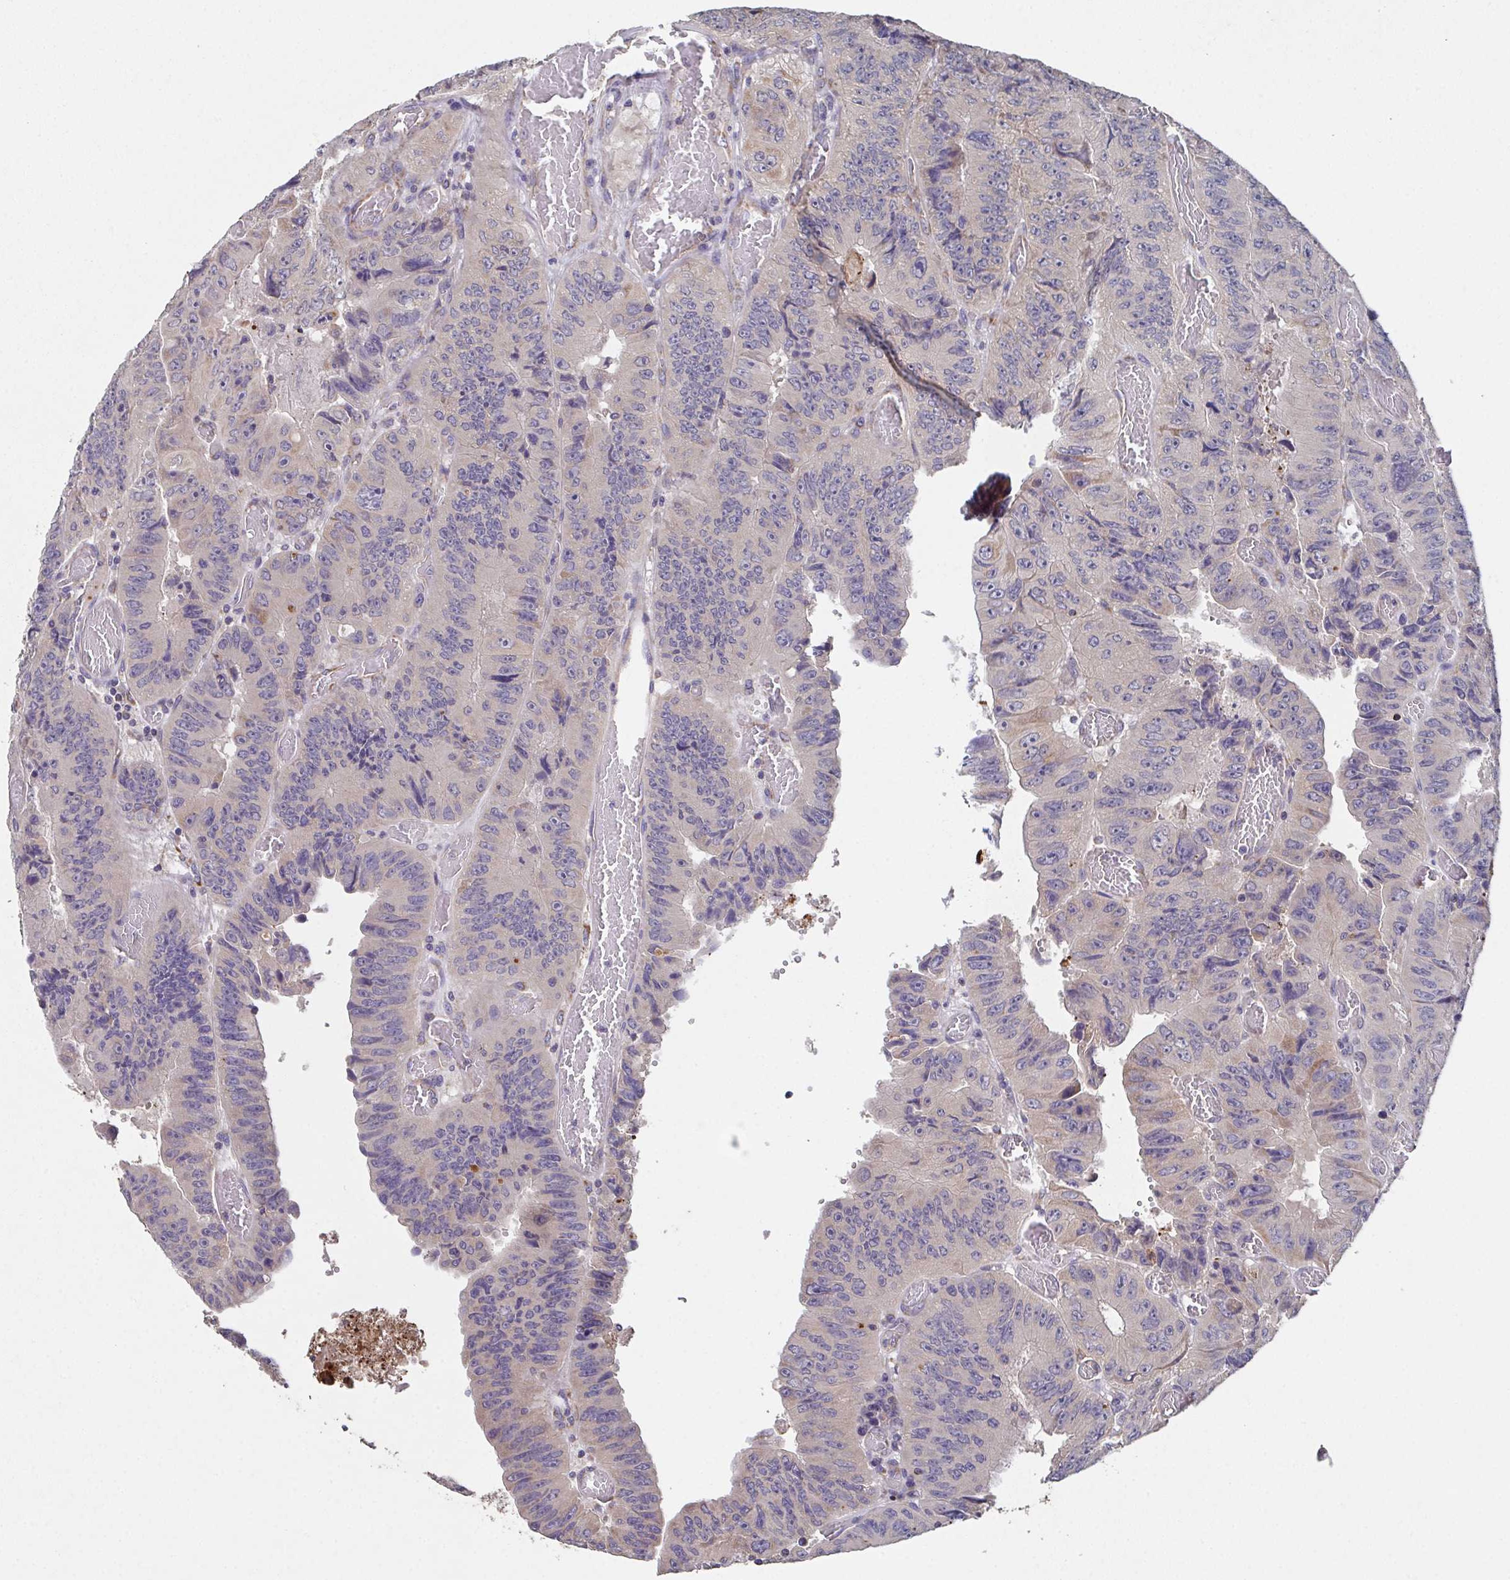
{"staining": {"intensity": "negative", "quantity": "none", "location": "none"}, "tissue": "colorectal cancer", "cell_type": "Tumor cells", "image_type": "cancer", "snomed": [{"axis": "morphology", "description": "Adenocarcinoma, NOS"}, {"axis": "topography", "description": "Colon"}], "caption": "An image of human colorectal cancer (adenocarcinoma) is negative for staining in tumor cells. Nuclei are stained in blue.", "gene": "MT-ND3", "patient": {"sex": "female", "age": 84}}